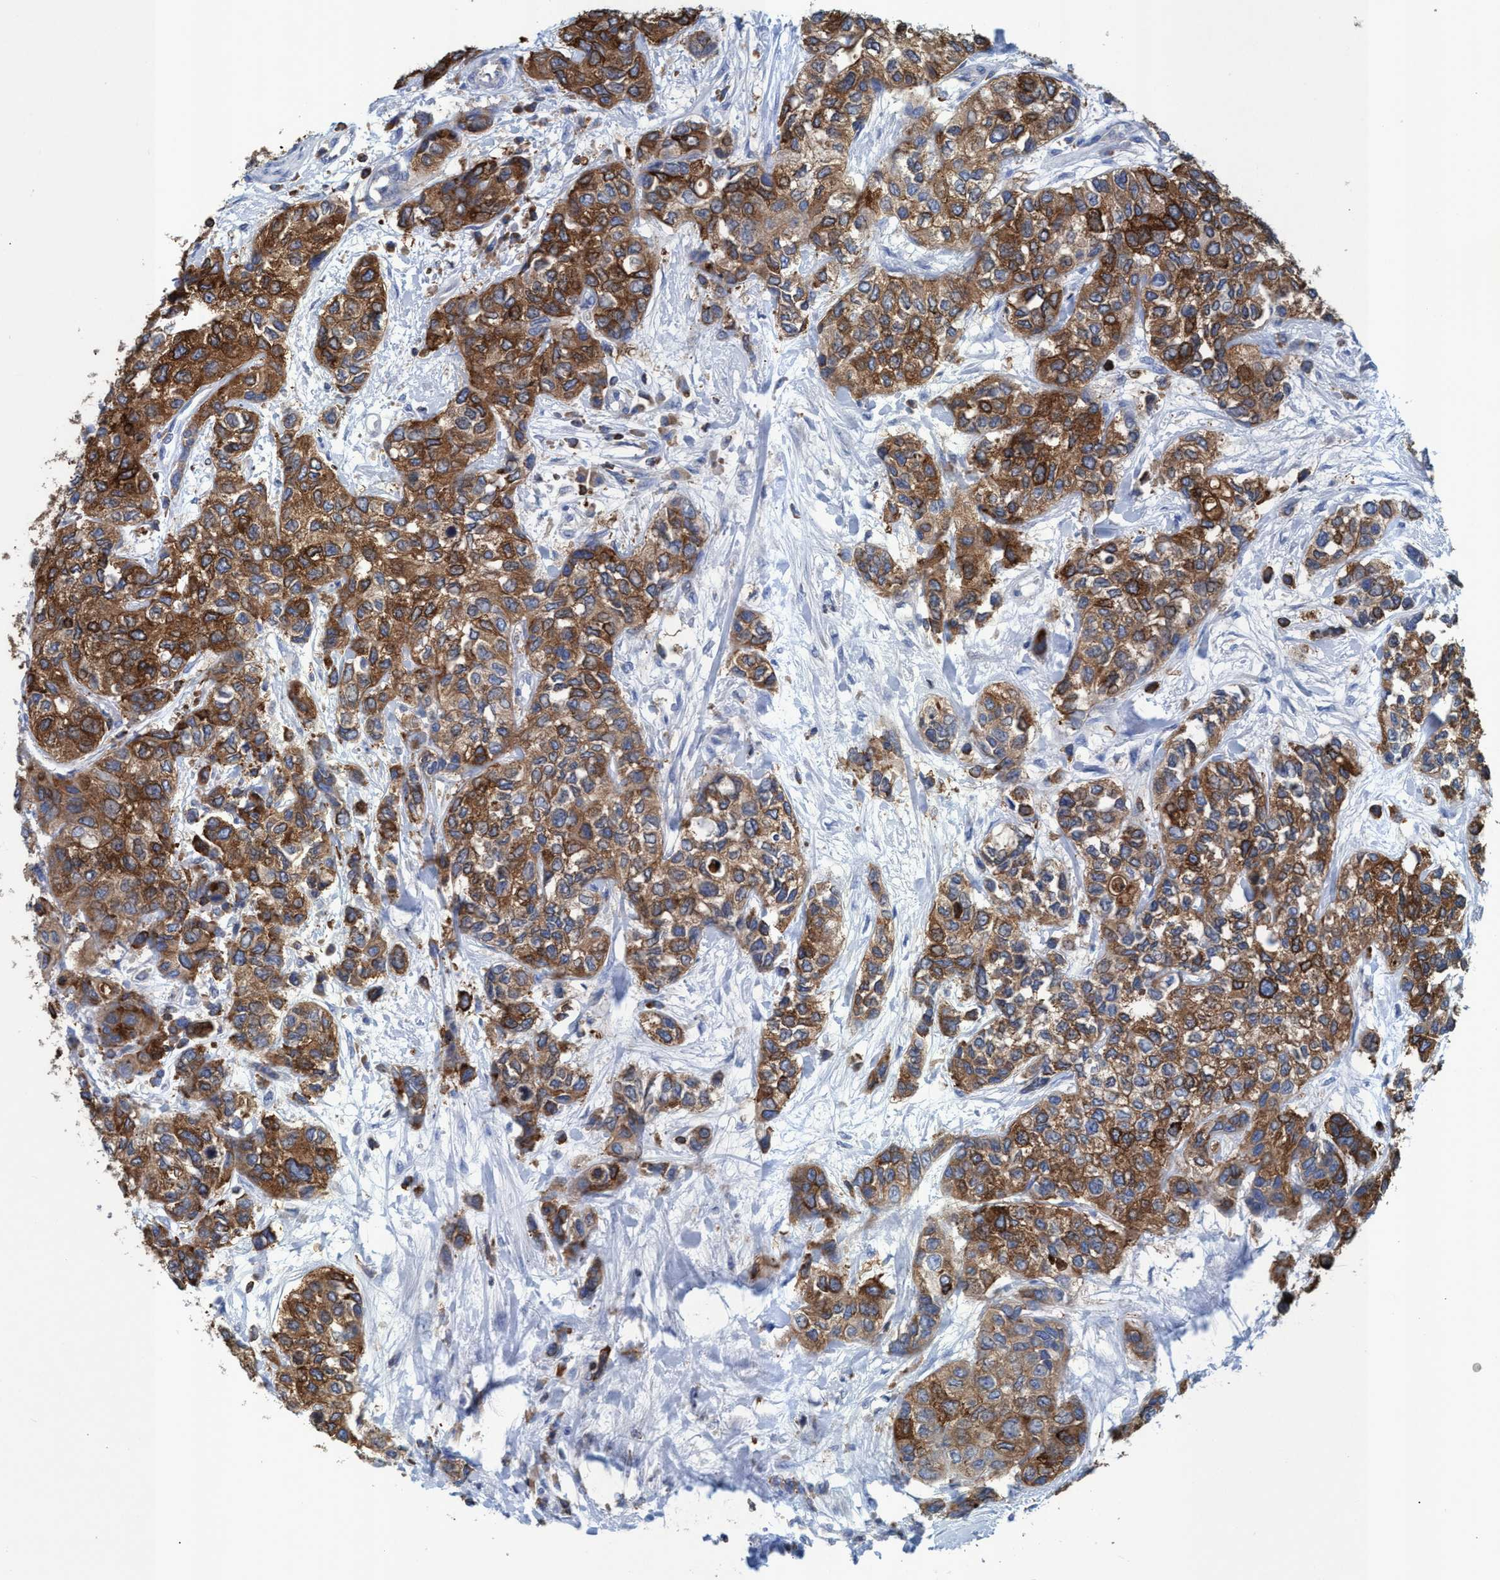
{"staining": {"intensity": "moderate", "quantity": ">75%", "location": "cytoplasmic/membranous"}, "tissue": "urothelial cancer", "cell_type": "Tumor cells", "image_type": "cancer", "snomed": [{"axis": "morphology", "description": "Urothelial carcinoma, High grade"}, {"axis": "topography", "description": "Urinary bladder"}], "caption": "IHC of human high-grade urothelial carcinoma demonstrates medium levels of moderate cytoplasmic/membranous staining in approximately >75% of tumor cells. Using DAB (brown) and hematoxylin (blue) stains, captured at high magnification using brightfield microscopy.", "gene": "EZR", "patient": {"sex": "female", "age": 56}}